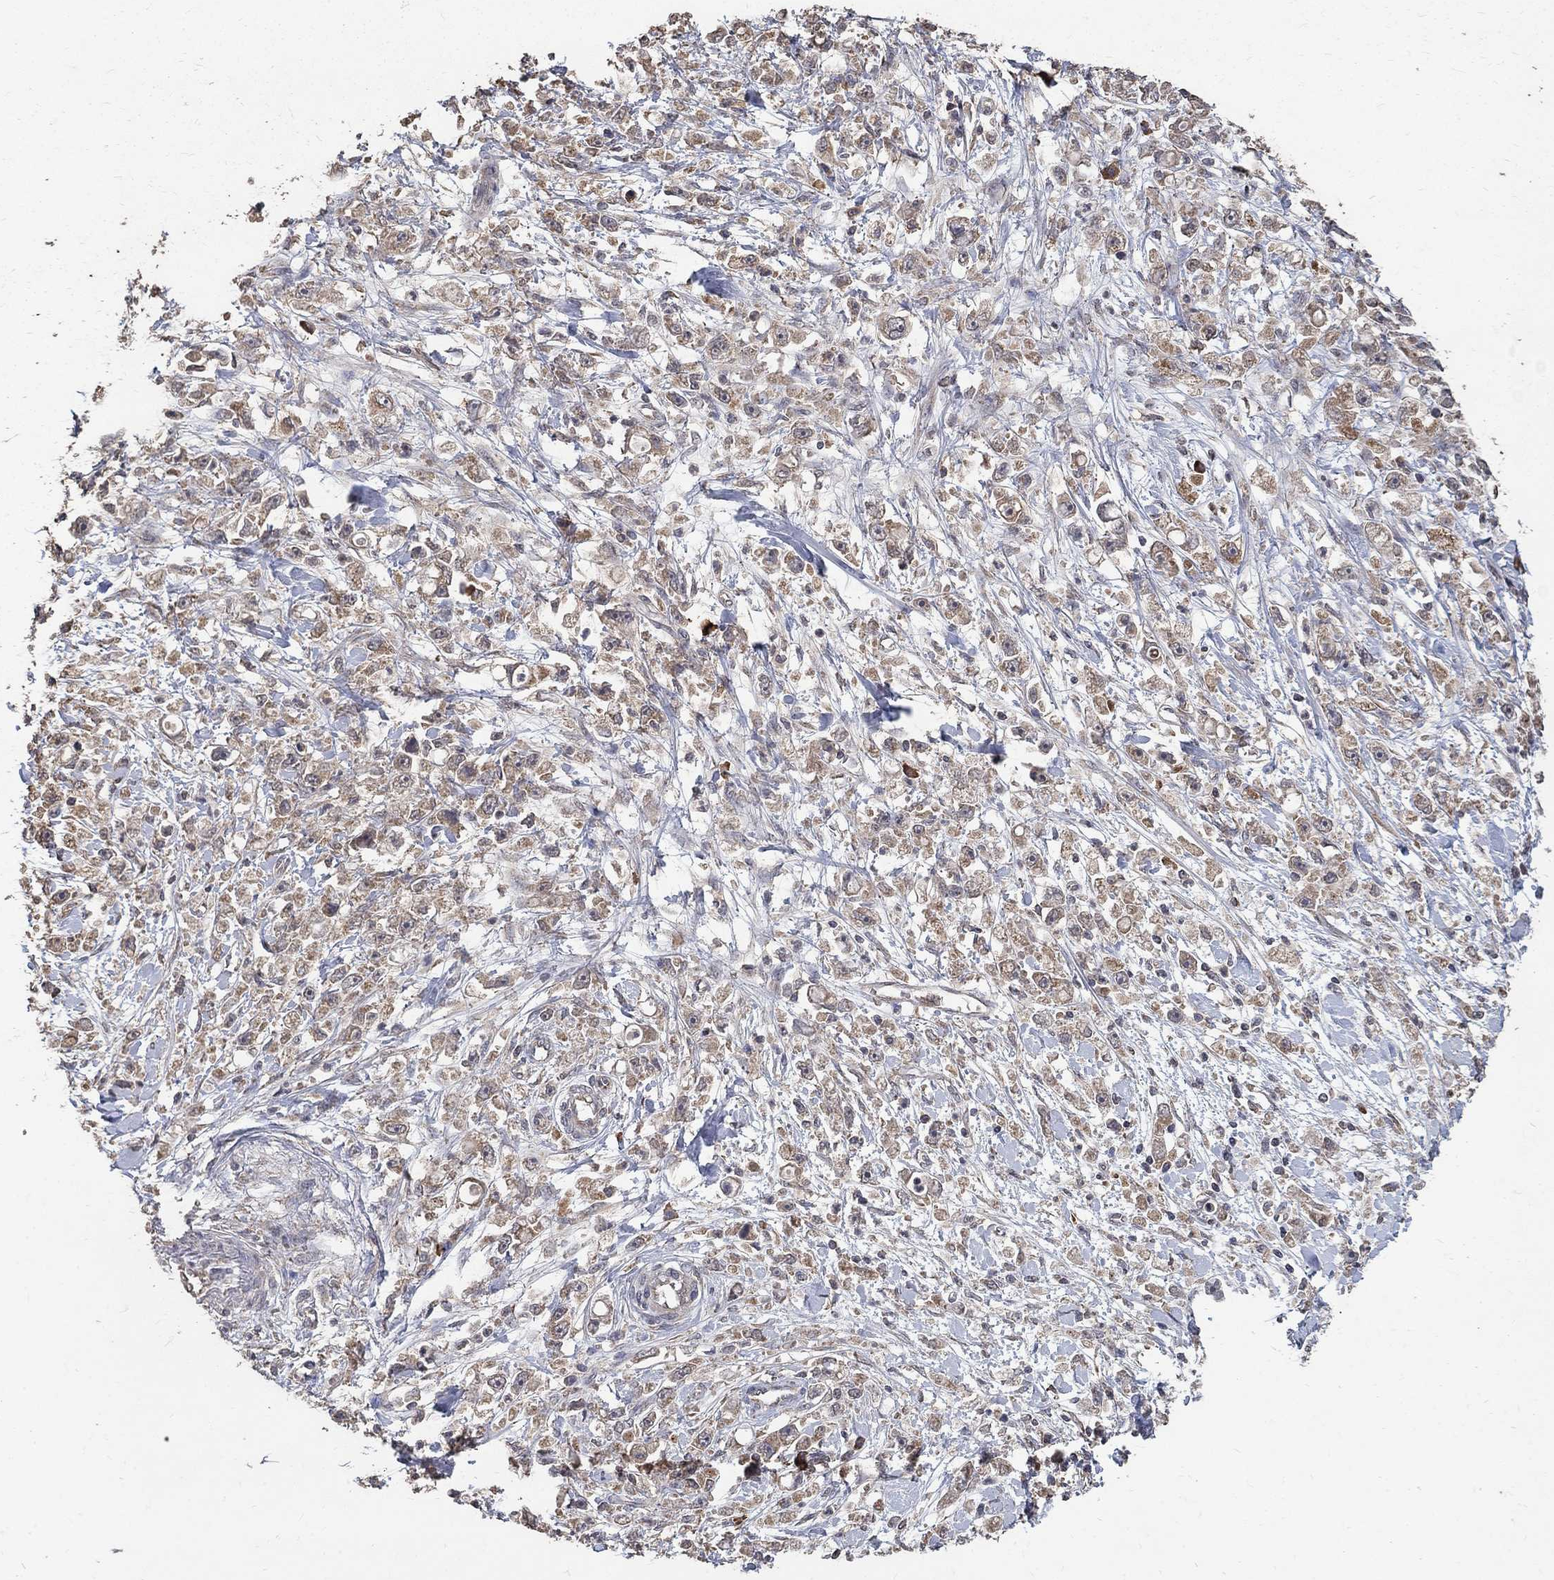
{"staining": {"intensity": "weak", "quantity": "25%-75%", "location": "cytoplasmic/membranous"}, "tissue": "stomach cancer", "cell_type": "Tumor cells", "image_type": "cancer", "snomed": [{"axis": "morphology", "description": "Adenocarcinoma, NOS"}, {"axis": "topography", "description": "Stomach"}], "caption": "This is a histology image of immunohistochemistry staining of stomach cancer (adenocarcinoma), which shows weak staining in the cytoplasmic/membranous of tumor cells.", "gene": "C17orf75", "patient": {"sex": "female", "age": 59}}